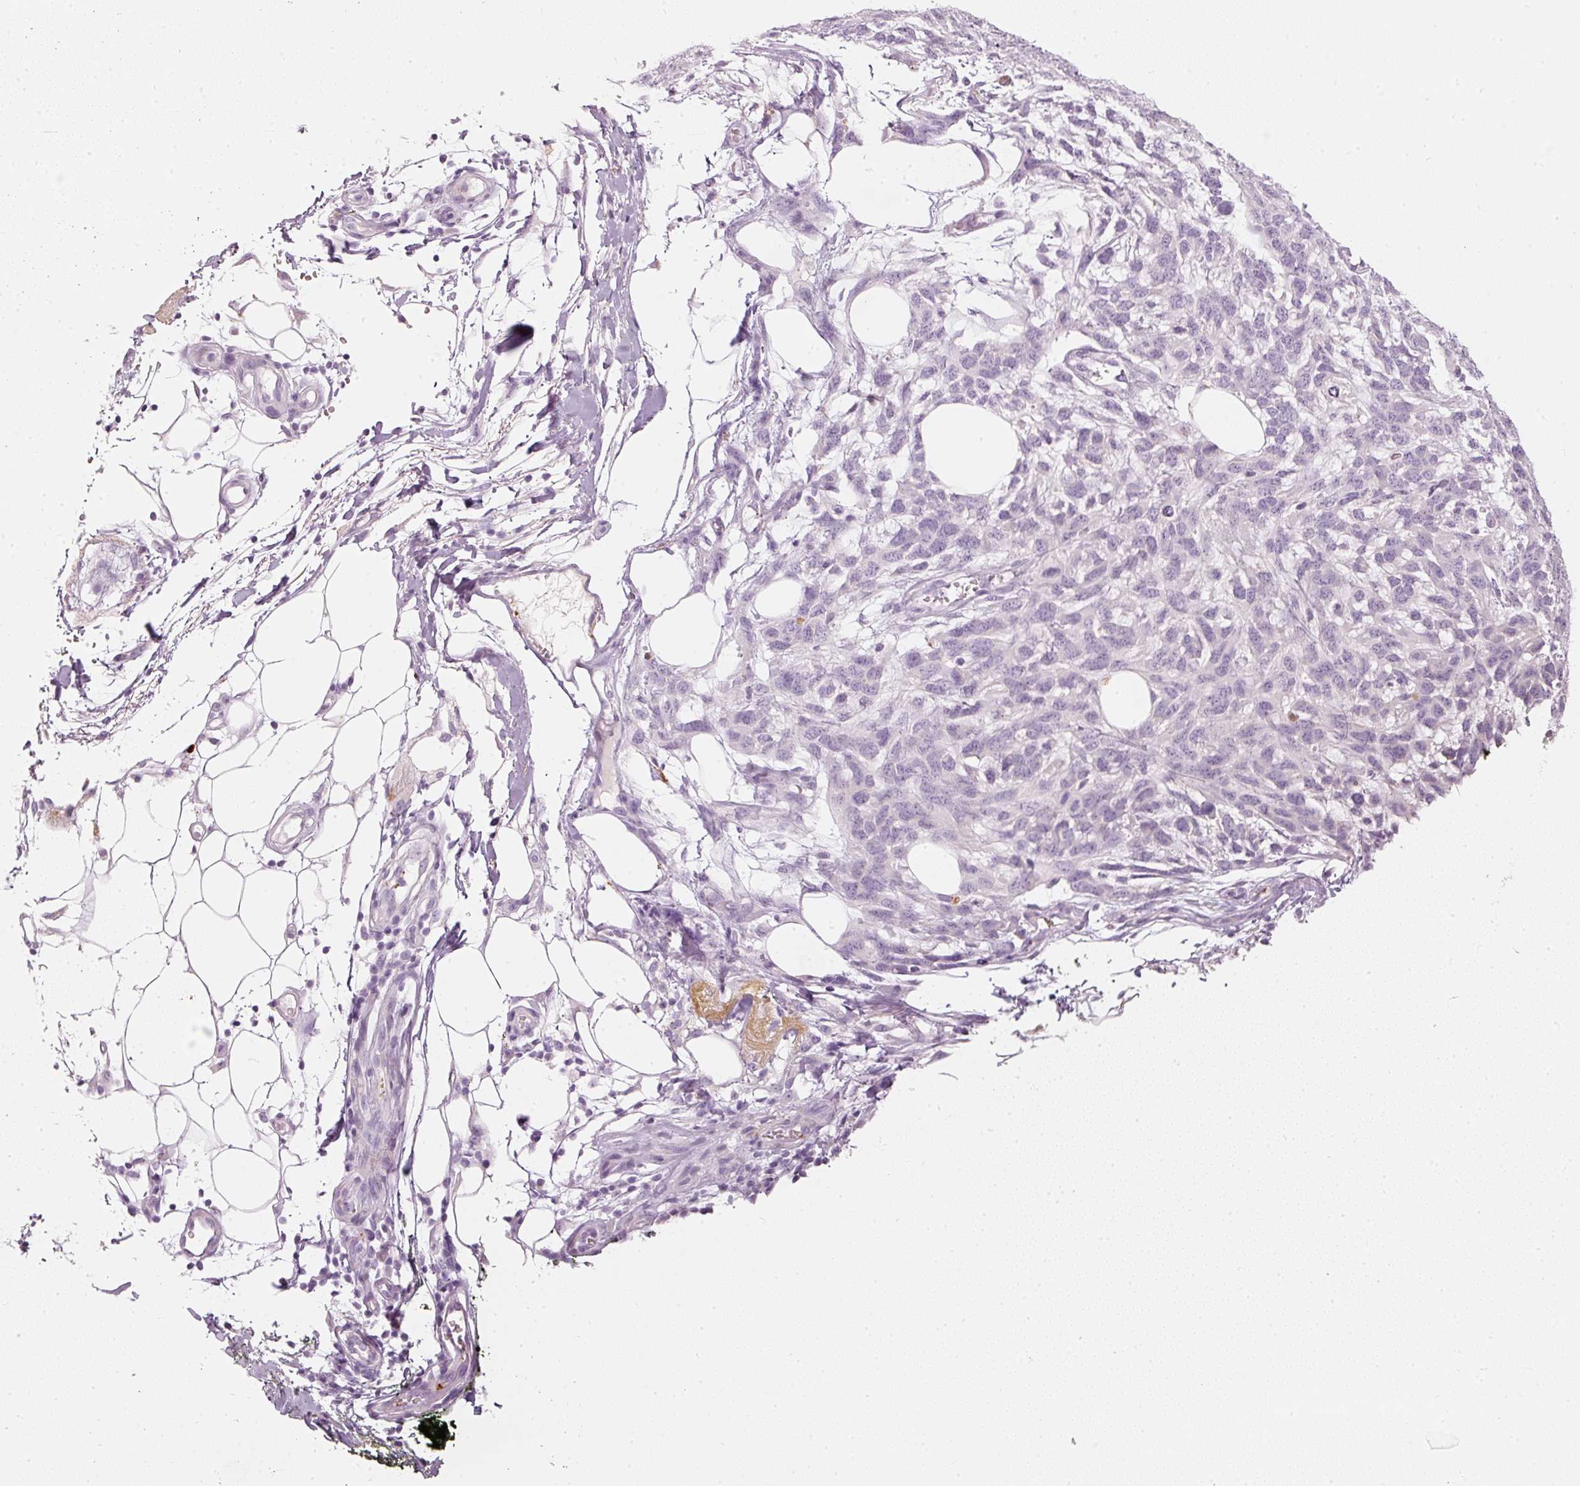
{"staining": {"intensity": "negative", "quantity": "none", "location": "none"}, "tissue": "melanoma", "cell_type": "Tumor cells", "image_type": "cancer", "snomed": [{"axis": "morphology", "description": "Normal morphology"}, {"axis": "morphology", "description": "Malignant melanoma, NOS"}, {"axis": "topography", "description": "Skin"}], "caption": "High magnification brightfield microscopy of melanoma stained with DAB (3,3'-diaminobenzidine) (brown) and counterstained with hematoxylin (blue): tumor cells show no significant expression.", "gene": "LECT2", "patient": {"sex": "female", "age": 72}}